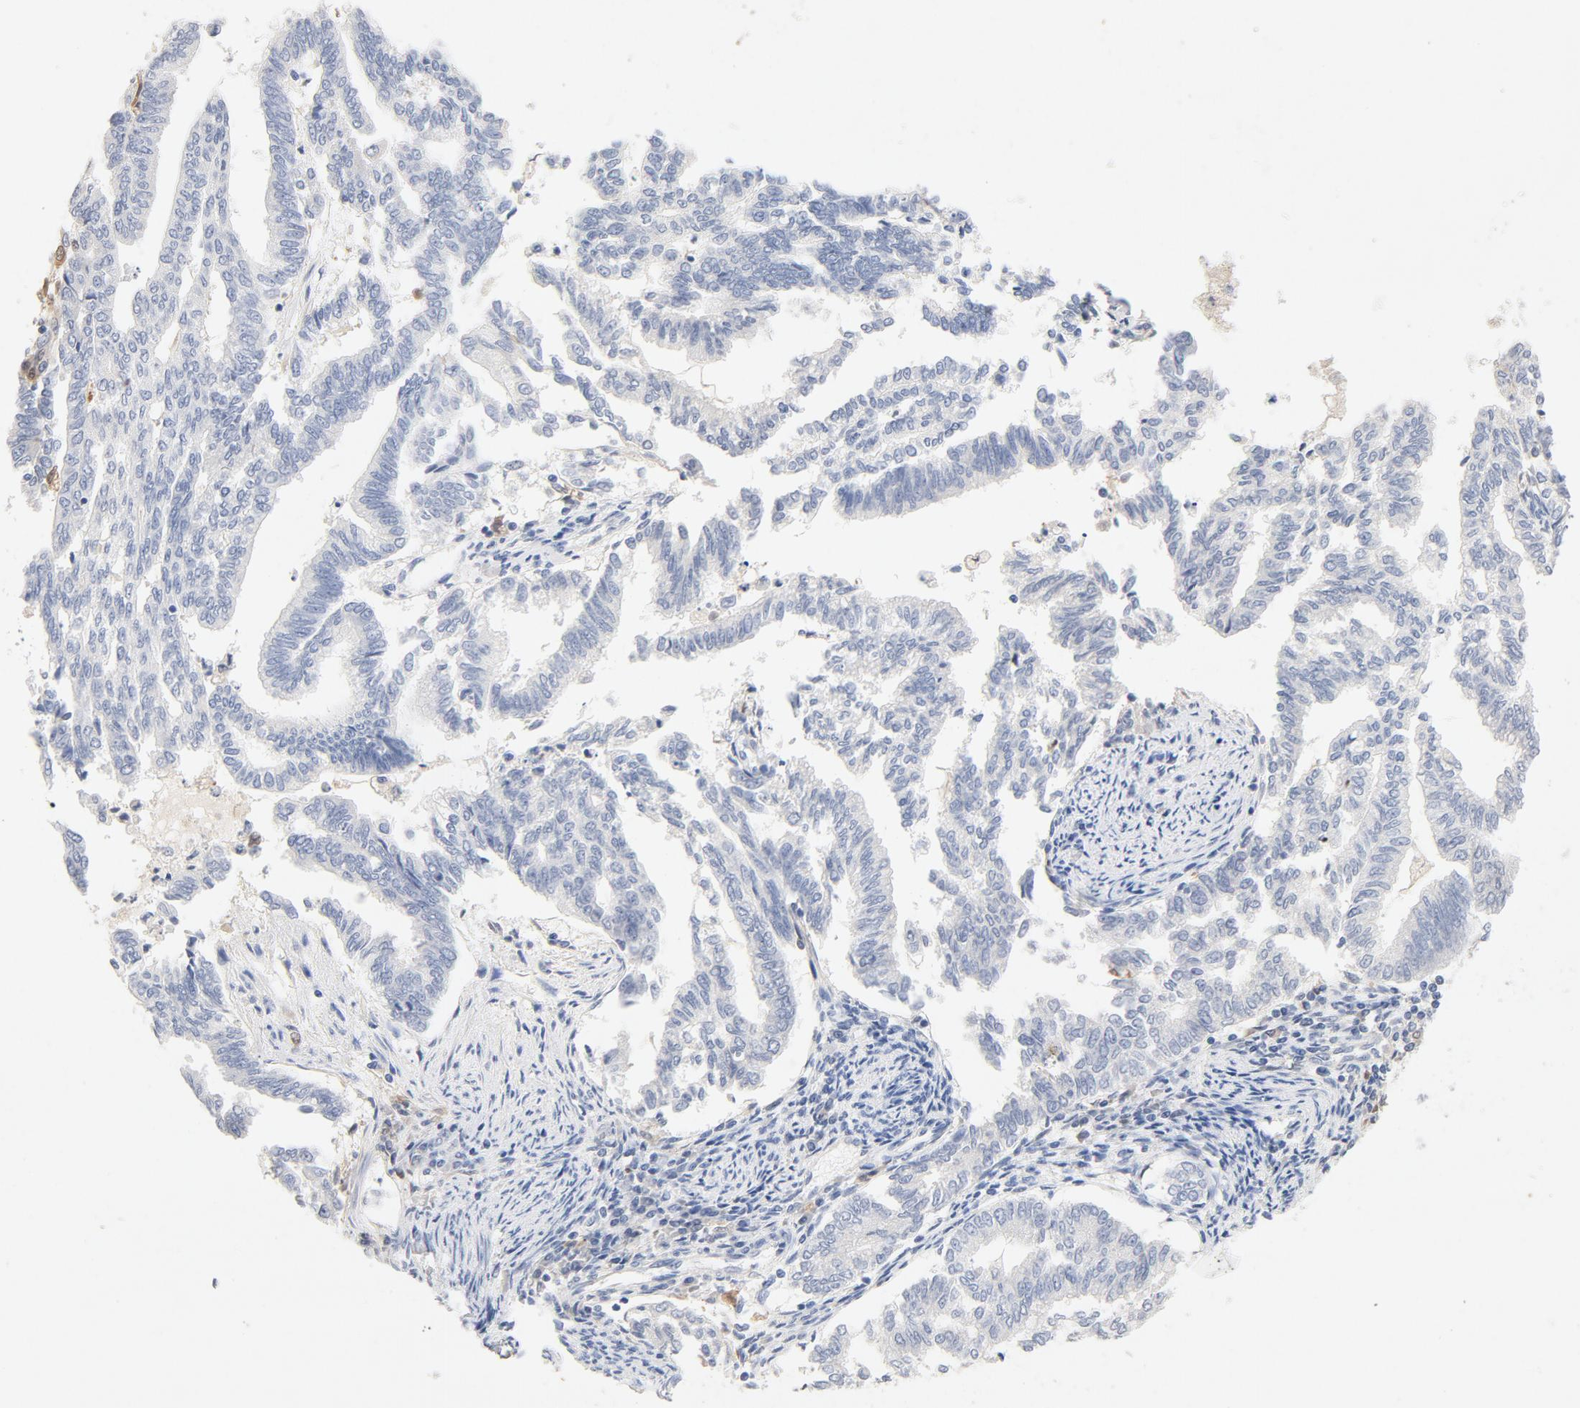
{"staining": {"intensity": "negative", "quantity": "none", "location": "none"}, "tissue": "endometrial cancer", "cell_type": "Tumor cells", "image_type": "cancer", "snomed": [{"axis": "morphology", "description": "Adenocarcinoma, NOS"}, {"axis": "topography", "description": "Endometrium"}], "caption": "This micrograph is of adenocarcinoma (endometrial) stained with IHC to label a protein in brown with the nuclei are counter-stained blue. There is no expression in tumor cells.", "gene": "STAT1", "patient": {"sex": "female", "age": 79}}